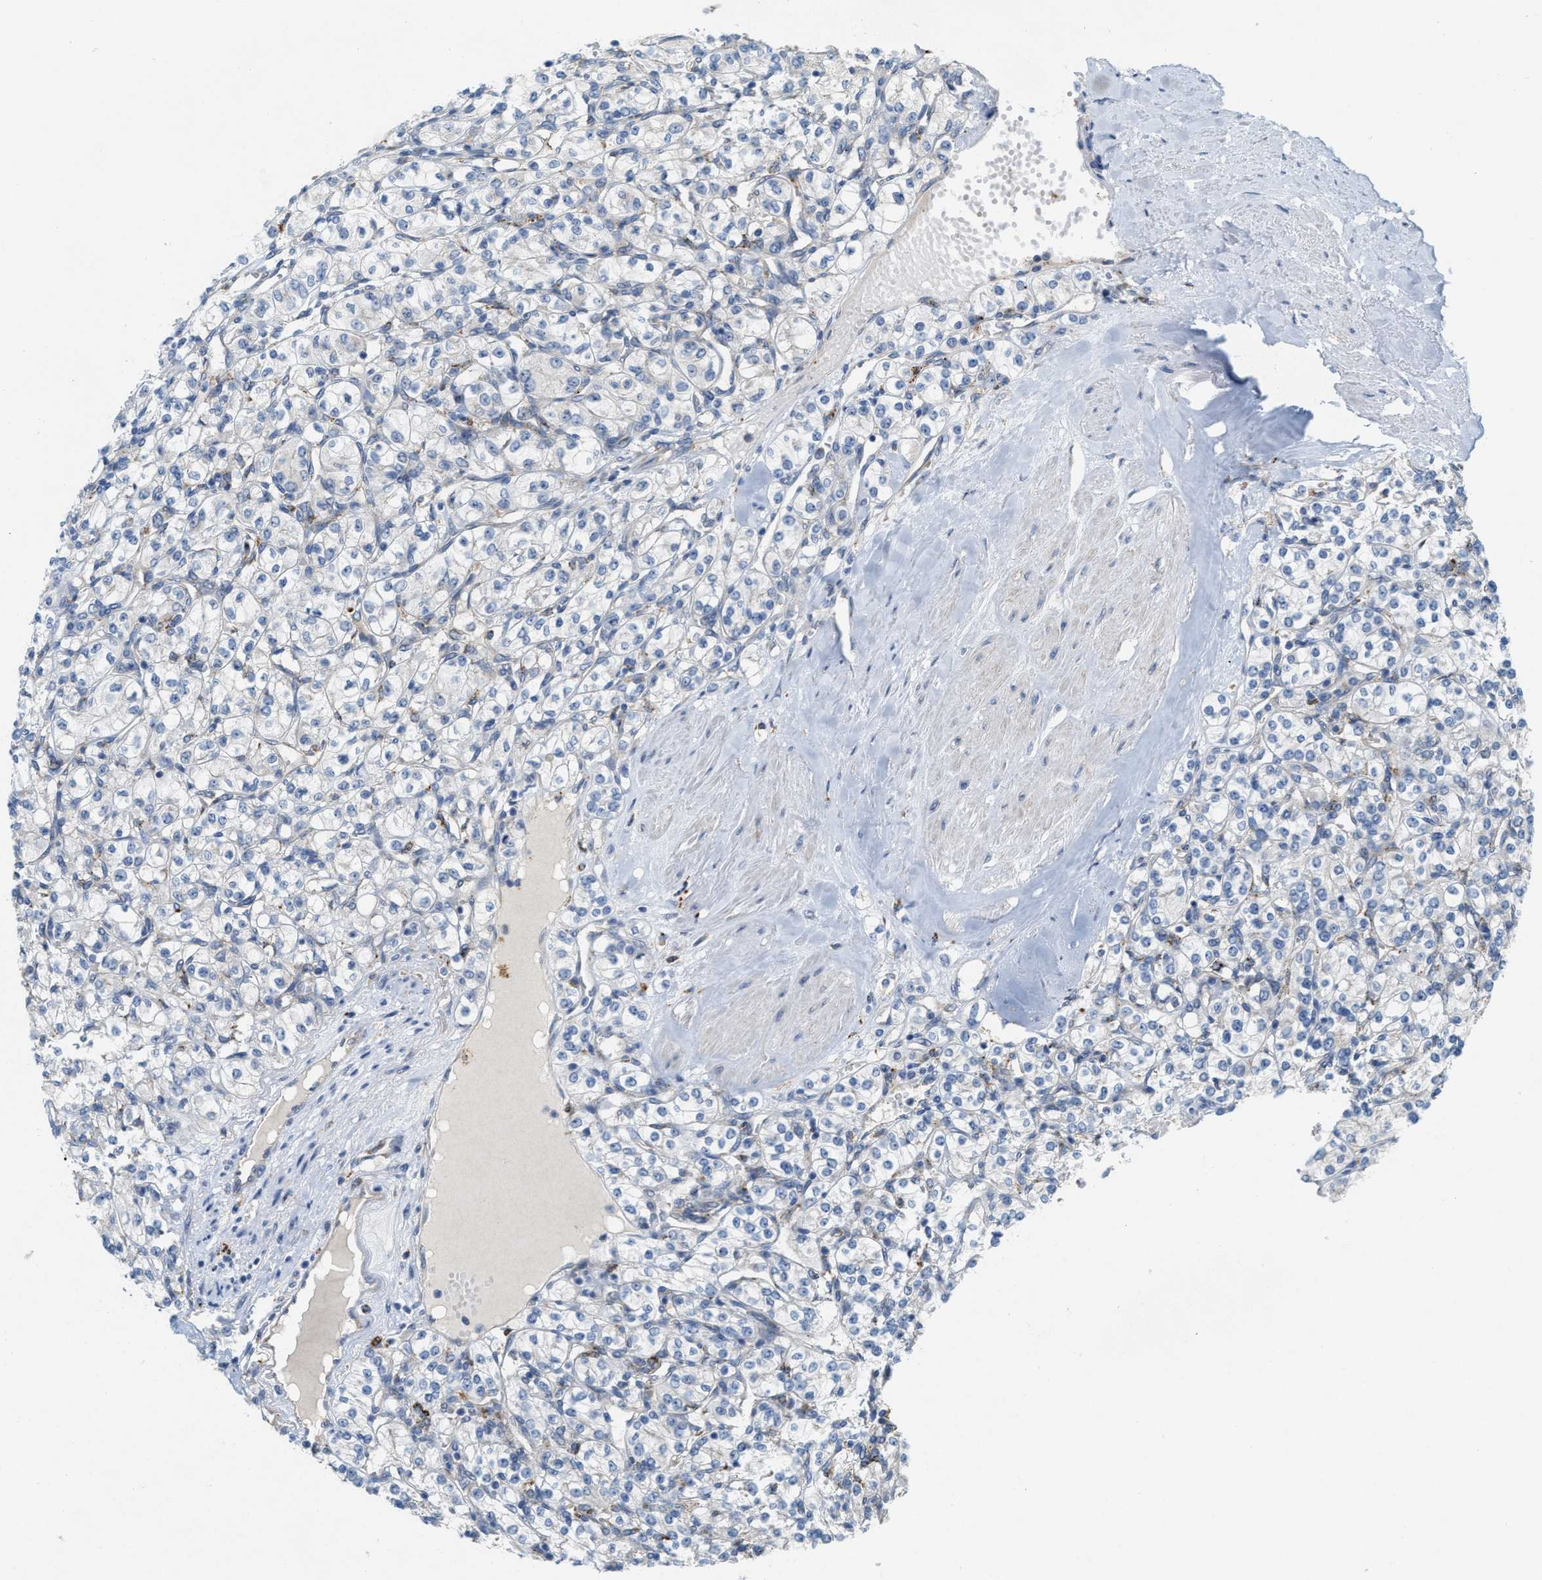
{"staining": {"intensity": "negative", "quantity": "none", "location": "none"}, "tissue": "renal cancer", "cell_type": "Tumor cells", "image_type": "cancer", "snomed": [{"axis": "morphology", "description": "Adenocarcinoma, NOS"}, {"axis": "topography", "description": "Kidney"}], "caption": "Human adenocarcinoma (renal) stained for a protein using immunohistochemistry shows no positivity in tumor cells.", "gene": "KLHDC10", "patient": {"sex": "male", "age": 77}}